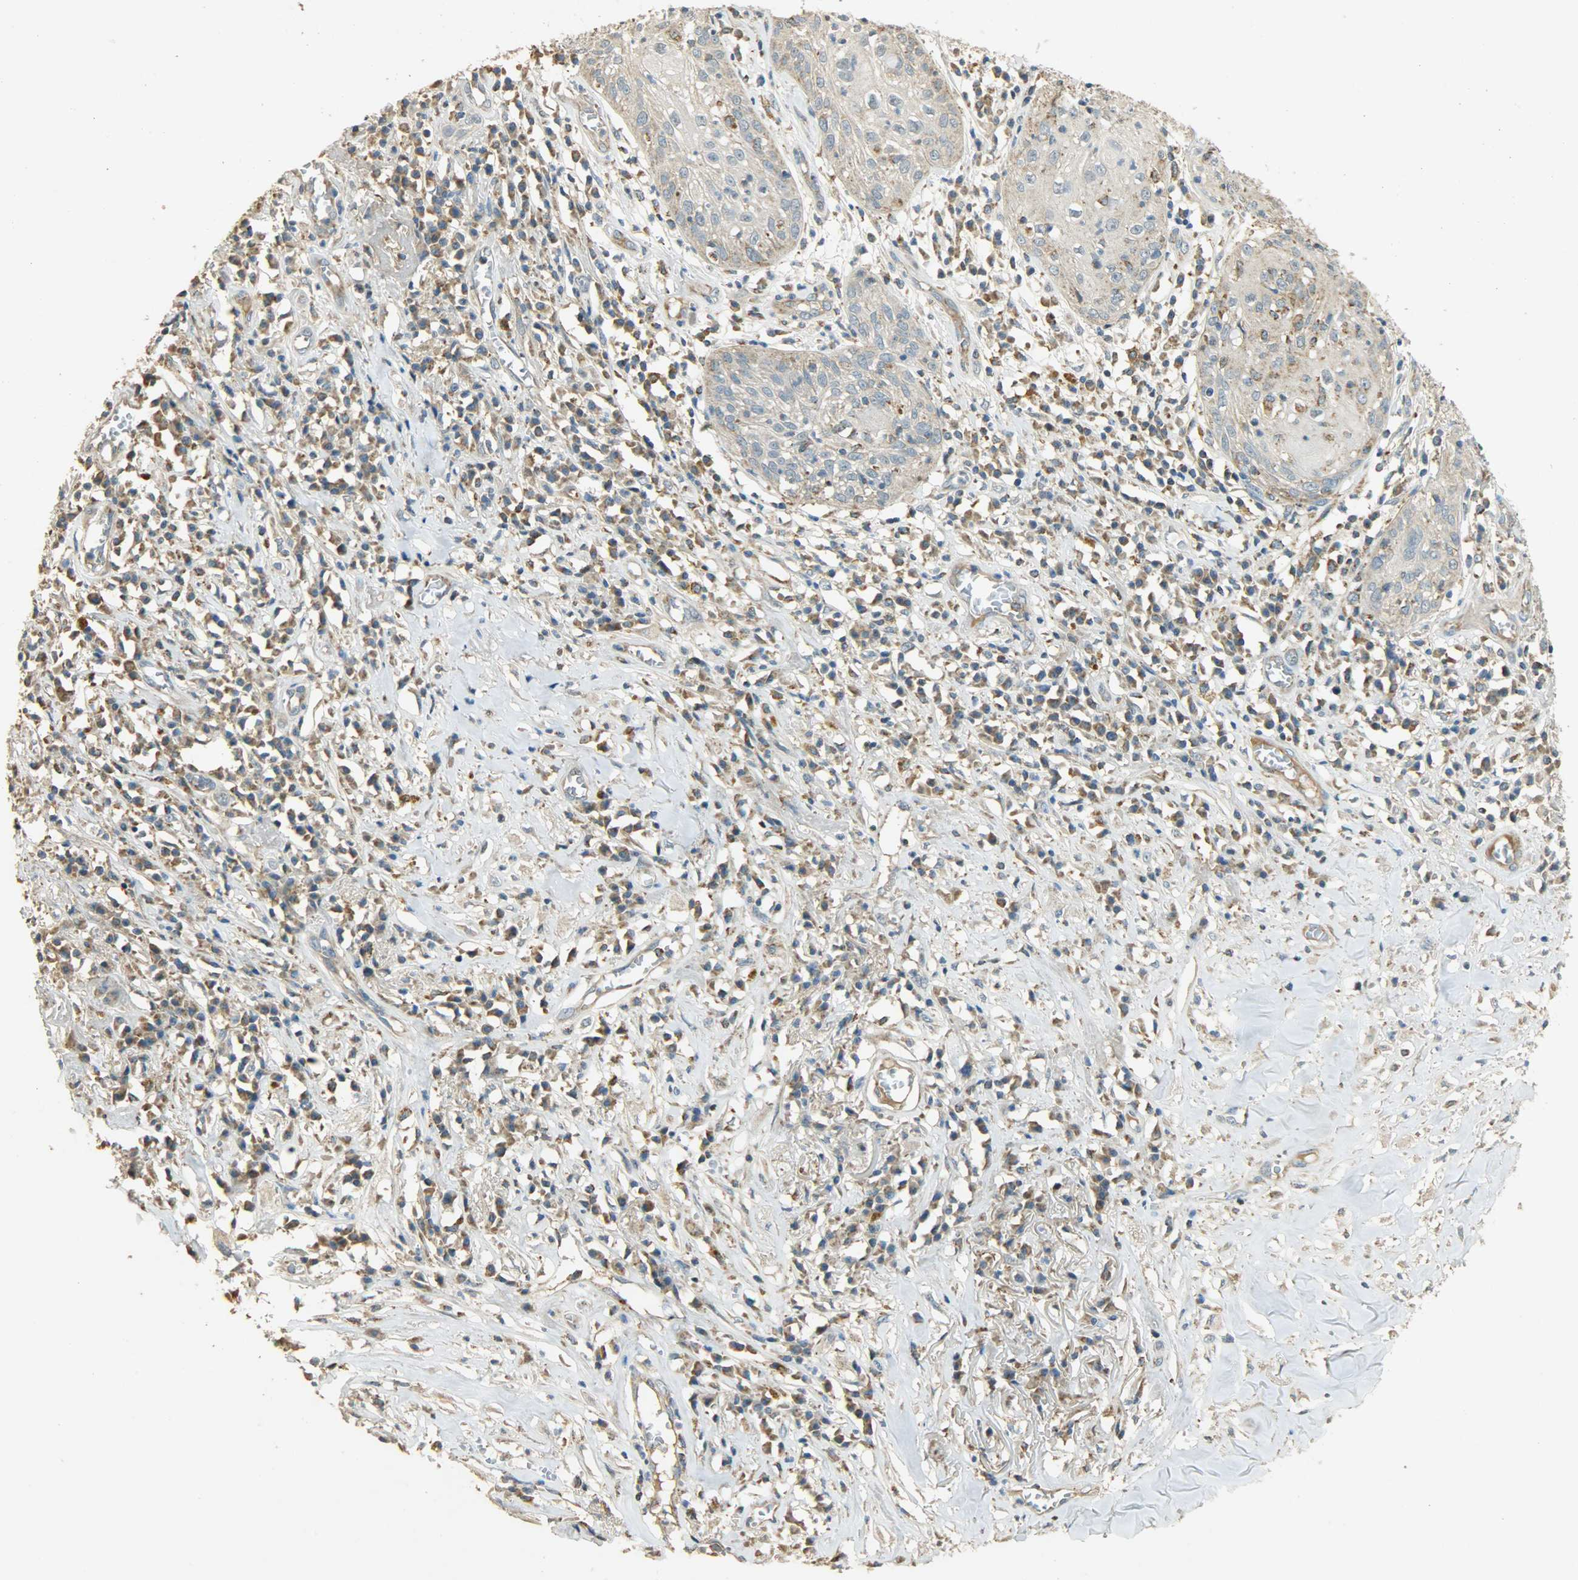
{"staining": {"intensity": "weak", "quantity": ">75%", "location": "cytoplasmic/membranous"}, "tissue": "skin cancer", "cell_type": "Tumor cells", "image_type": "cancer", "snomed": [{"axis": "morphology", "description": "Squamous cell carcinoma, NOS"}, {"axis": "topography", "description": "Skin"}], "caption": "An image of human skin squamous cell carcinoma stained for a protein reveals weak cytoplasmic/membranous brown staining in tumor cells. (Stains: DAB (3,3'-diaminobenzidine) in brown, nuclei in blue, Microscopy: brightfield microscopy at high magnification).", "gene": "HDHD5", "patient": {"sex": "male", "age": 65}}